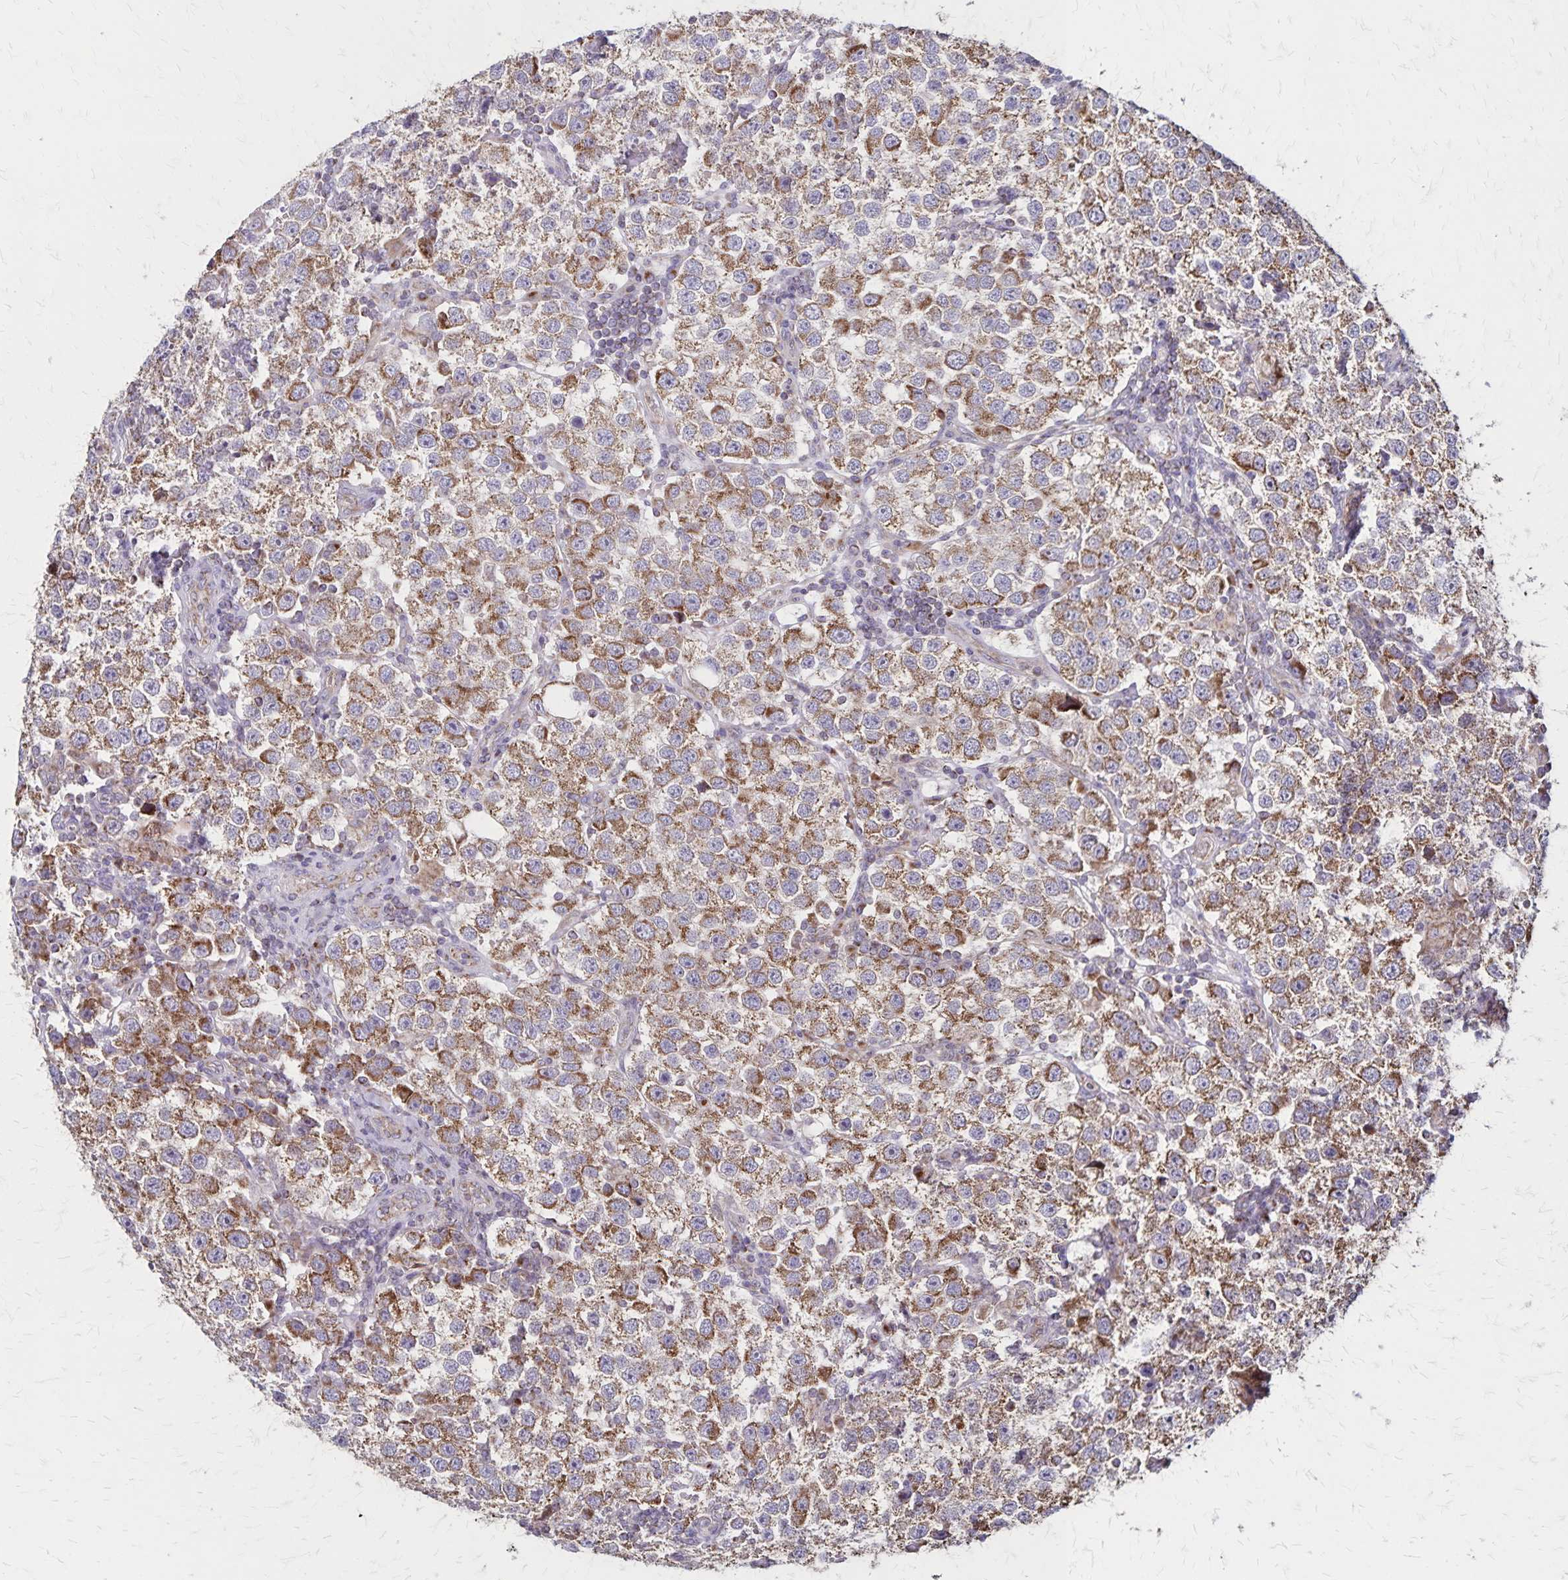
{"staining": {"intensity": "moderate", "quantity": ">75%", "location": "cytoplasmic/membranous"}, "tissue": "testis cancer", "cell_type": "Tumor cells", "image_type": "cancer", "snomed": [{"axis": "morphology", "description": "Seminoma, NOS"}, {"axis": "topography", "description": "Testis"}], "caption": "IHC of testis cancer displays medium levels of moderate cytoplasmic/membranous expression in about >75% of tumor cells.", "gene": "NFS1", "patient": {"sex": "male", "age": 37}}